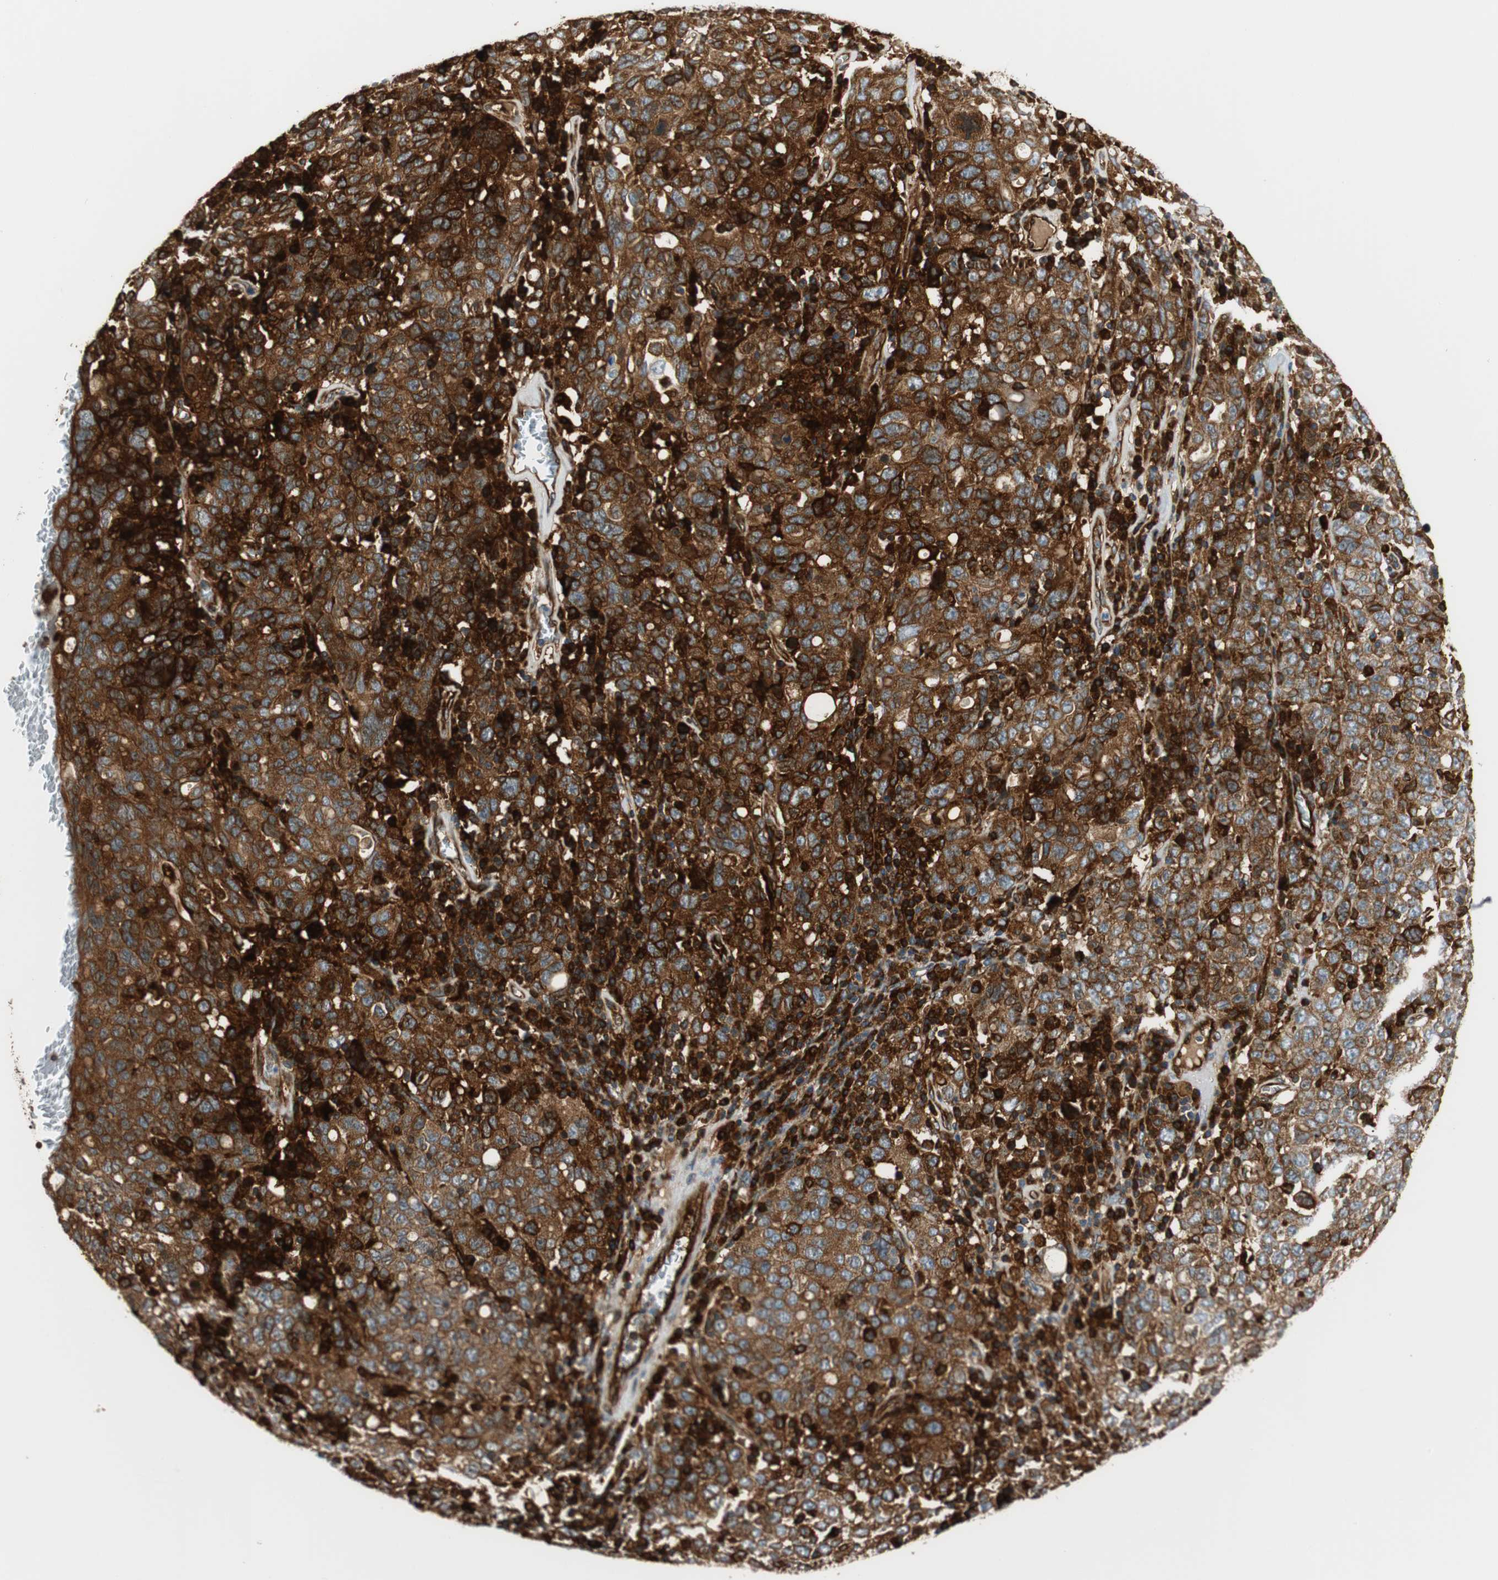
{"staining": {"intensity": "strong", "quantity": ">75%", "location": "cytoplasmic/membranous"}, "tissue": "ovarian cancer", "cell_type": "Tumor cells", "image_type": "cancer", "snomed": [{"axis": "morphology", "description": "Carcinoma, endometroid"}, {"axis": "topography", "description": "Ovary"}], "caption": "Human ovarian endometroid carcinoma stained for a protein (brown) exhibits strong cytoplasmic/membranous positive staining in approximately >75% of tumor cells.", "gene": "PARP14", "patient": {"sex": "female", "age": 62}}